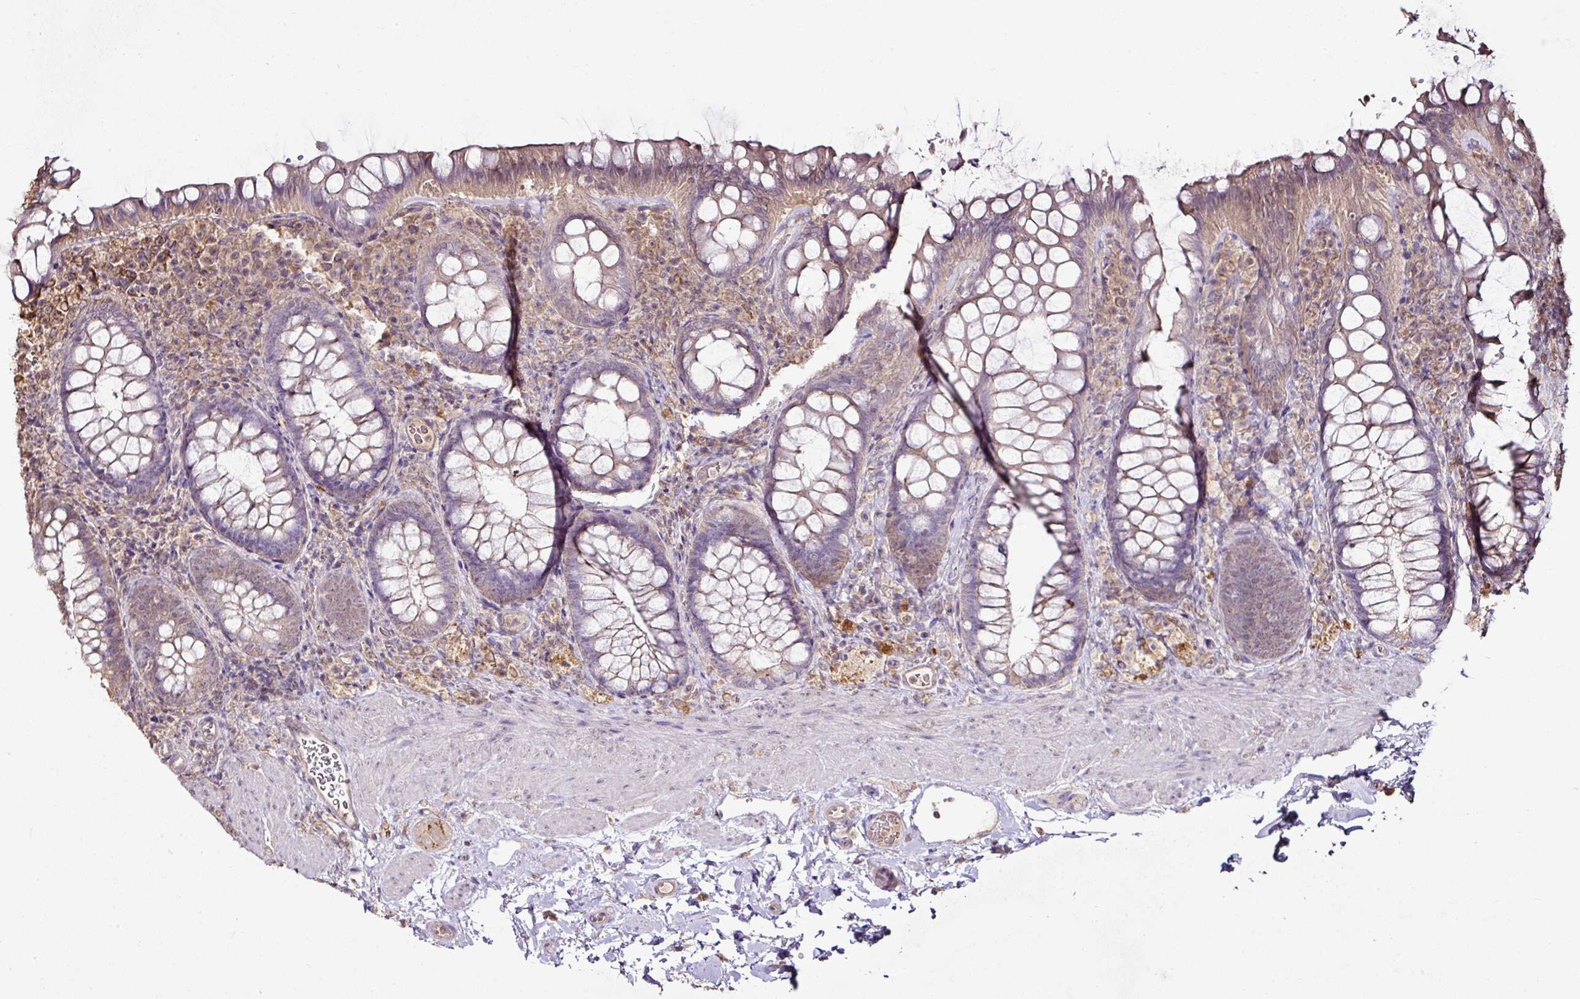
{"staining": {"intensity": "moderate", "quantity": "<25%", "location": "cytoplasmic/membranous"}, "tissue": "rectum", "cell_type": "Glandular cells", "image_type": "normal", "snomed": [{"axis": "morphology", "description": "Normal tissue, NOS"}, {"axis": "topography", "description": "Rectum"}], "caption": "The micrograph displays a brown stain indicating the presence of a protein in the cytoplasmic/membranous of glandular cells in rectum. (DAB (3,3'-diaminobenzidine) IHC with brightfield microscopy, high magnification).", "gene": "RPL38", "patient": {"sex": "female", "age": 69}}